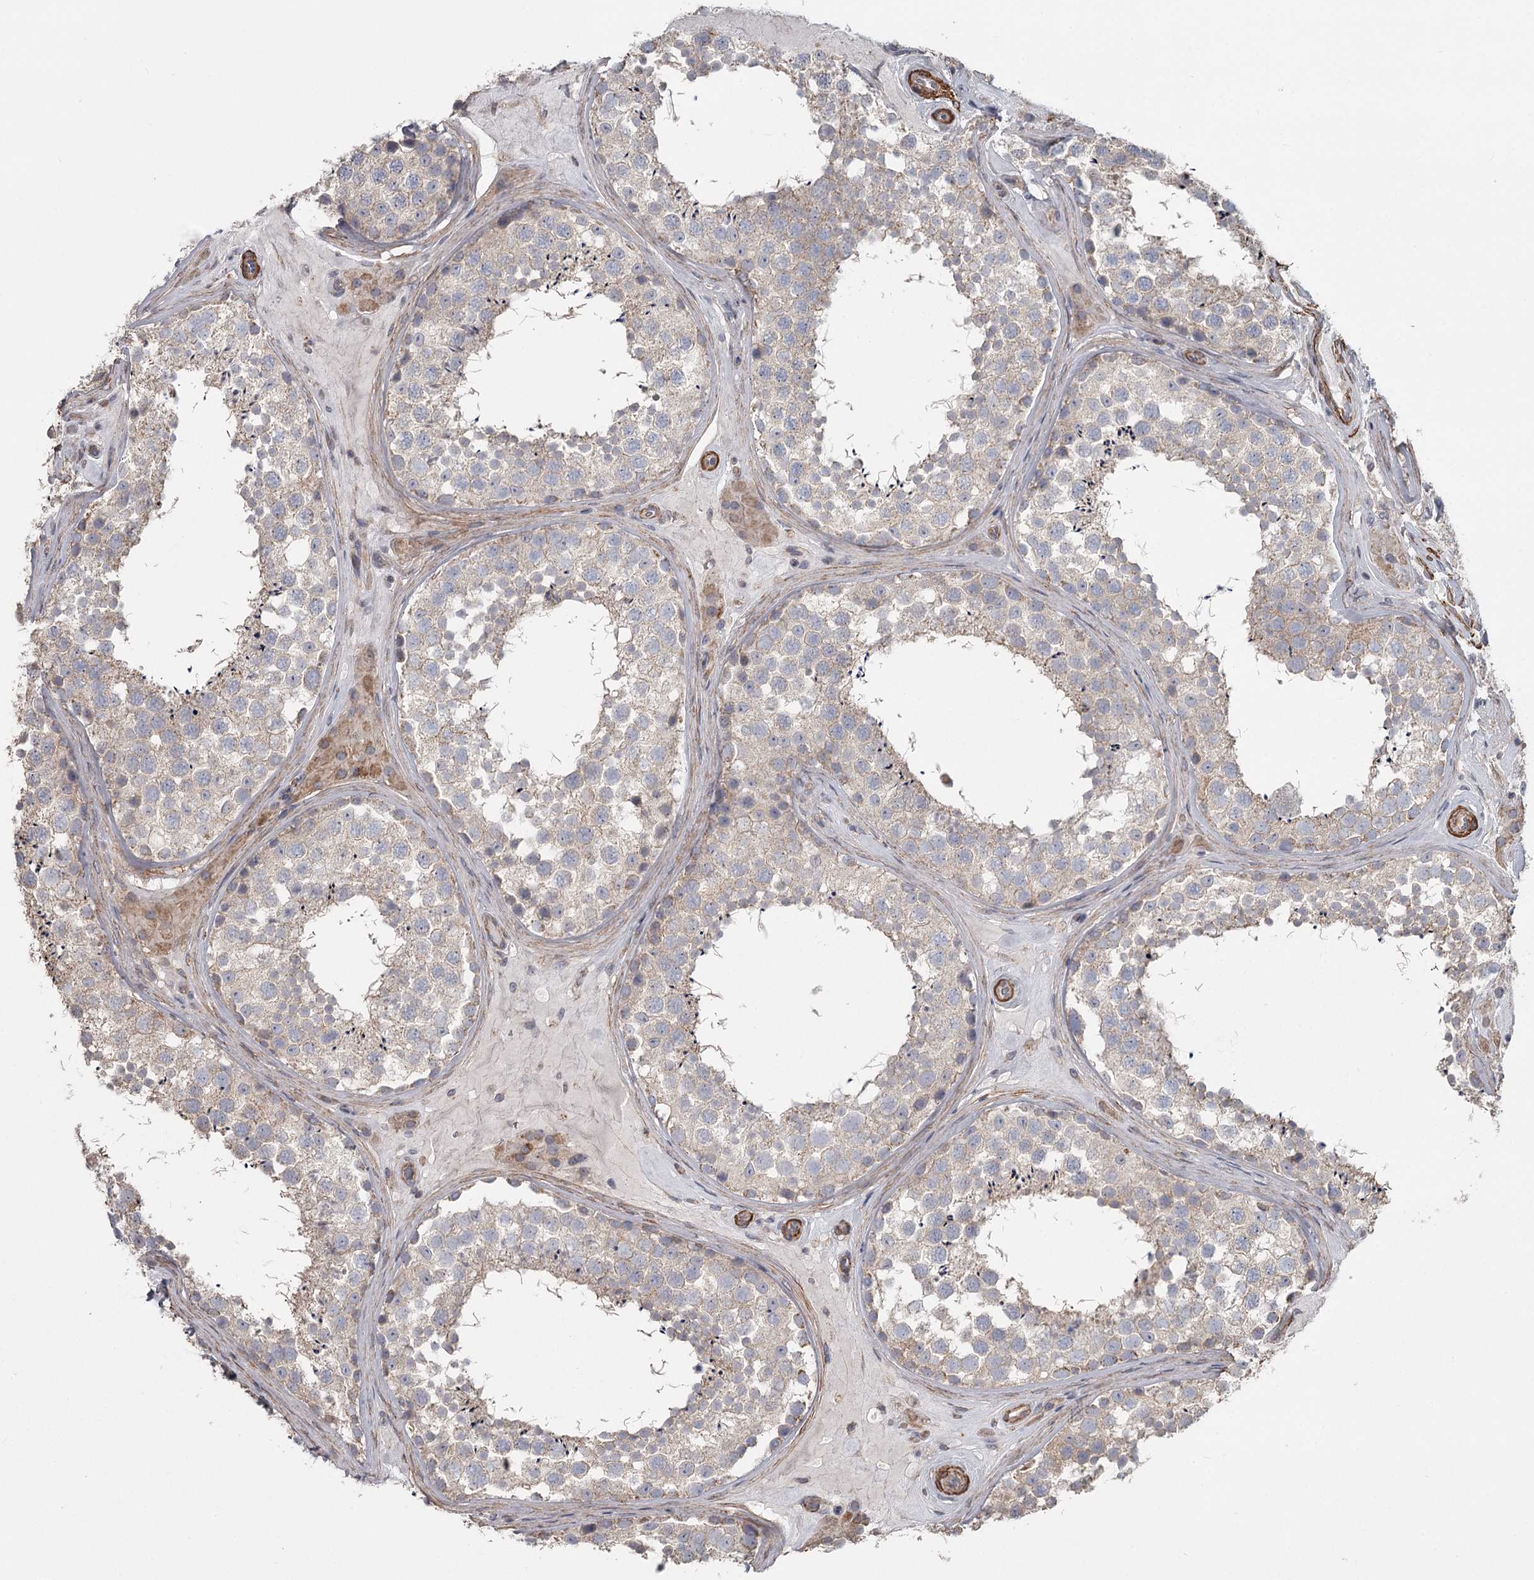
{"staining": {"intensity": "weak", "quantity": ">75%", "location": "cytoplasmic/membranous"}, "tissue": "testis", "cell_type": "Cells in seminiferous ducts", "image_type": "normal", "snomed": [{"axis": "morphology", "description": "Normal tissue, NOS"}, {"axis": "topography", "description": "Testis"}], "caption": "The image shows staining of benign testis, revealing weak cytoplasmic/membranous protein staining (brown color) within cells in seminiferous ducts.", "gene": "DHRS9", "patient": {"sex": "male", "age": 46}}